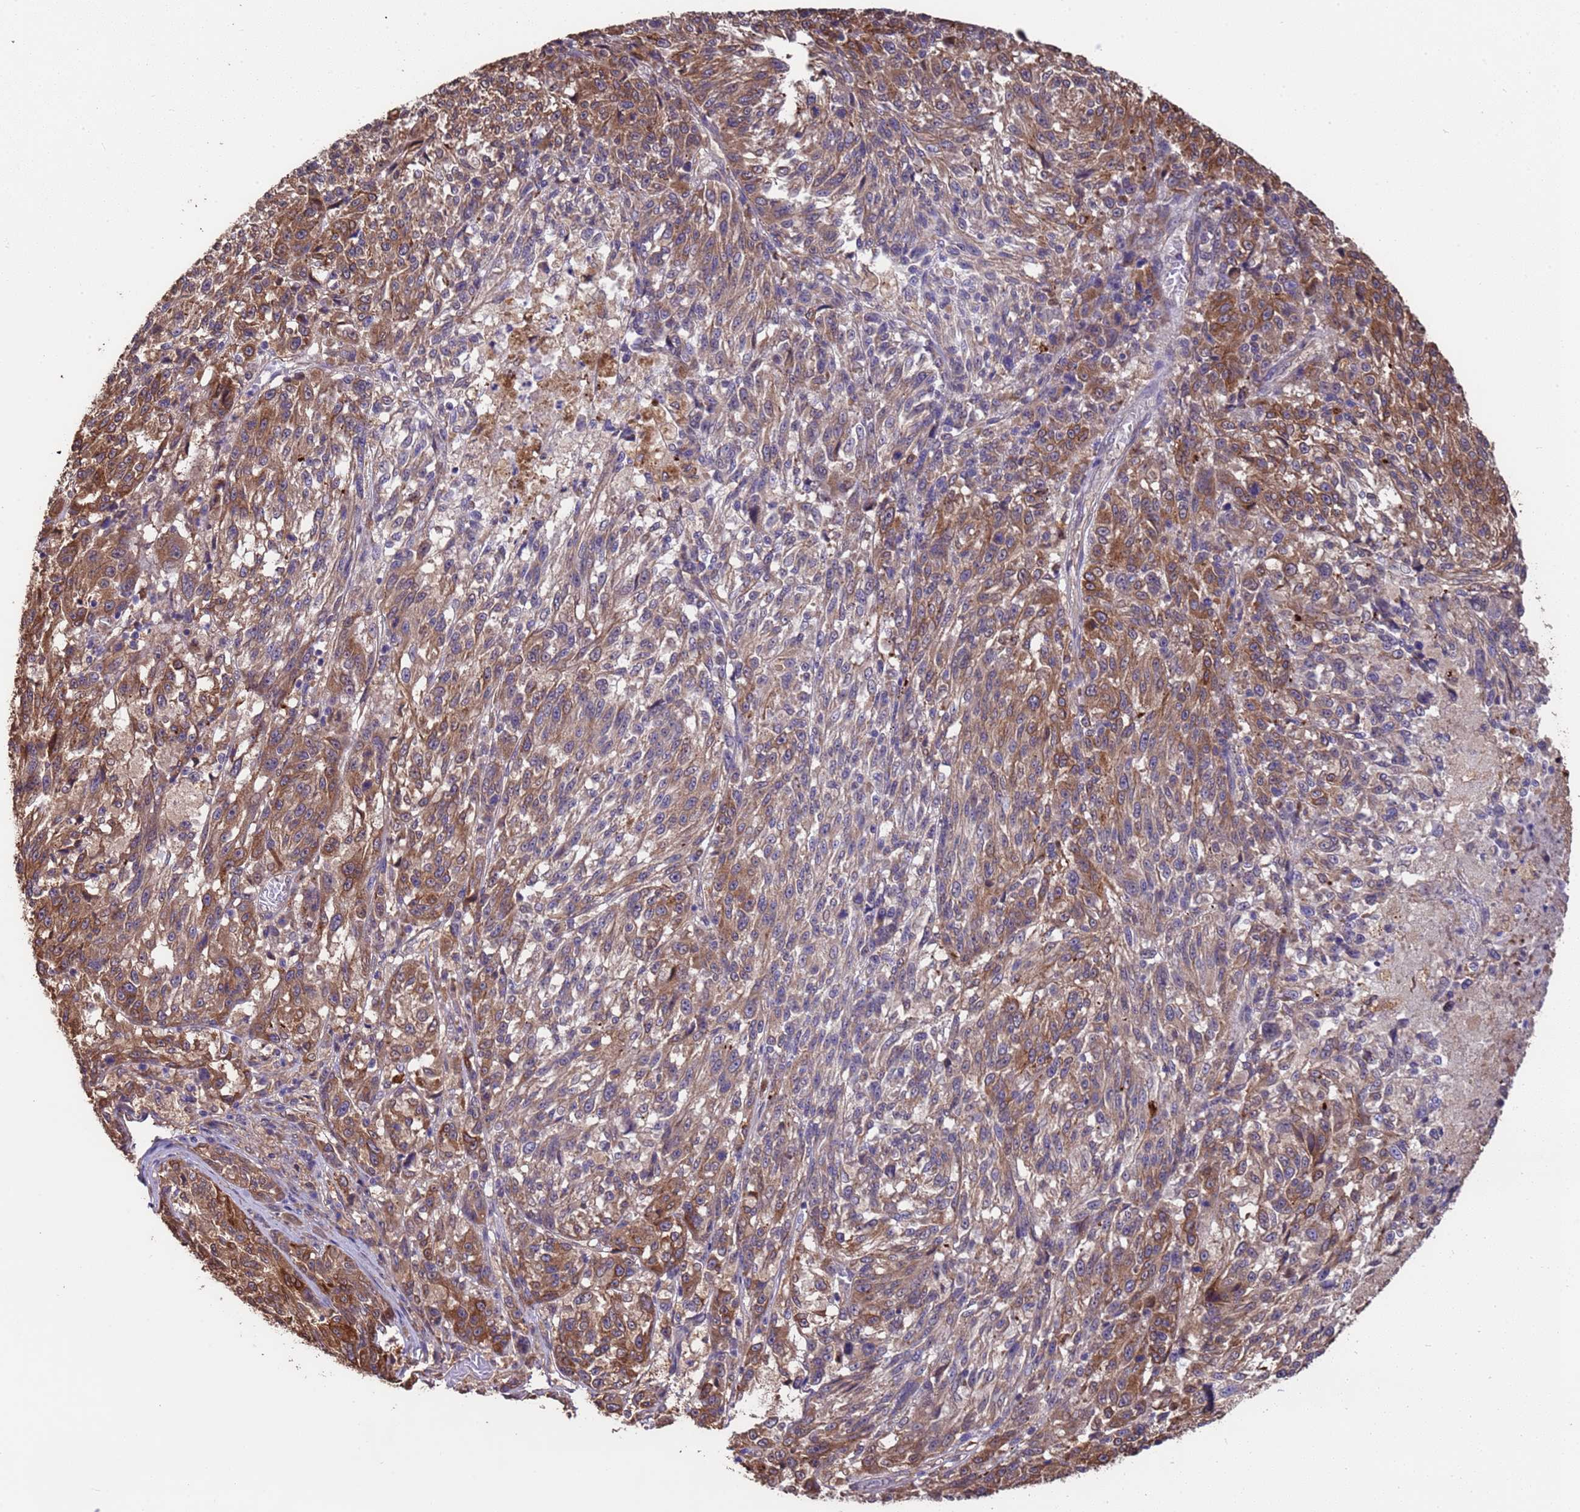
{"staining": {"intensity": "strong", "quantity": "25%-75%", "location": "cytoplasmic/membranous"}, "tissue": "melanoma", "cell_type": "Tumor cells", "image_type": "cancer", "snomed": [{"axis": "morphology", "description": "Malignant melanoma, NOS"}, {"axis": "topography", "description": "Skin"}], "caption": "An image of human melanoma stained for a protein shows strong cytoplasmic/membranous brown staining in tumor cells. The protein of interest is shown in brown color, while the nuclei are stained blue.", "gene": "NPHP1", "patient": {"sex": "male", "age": 53}}